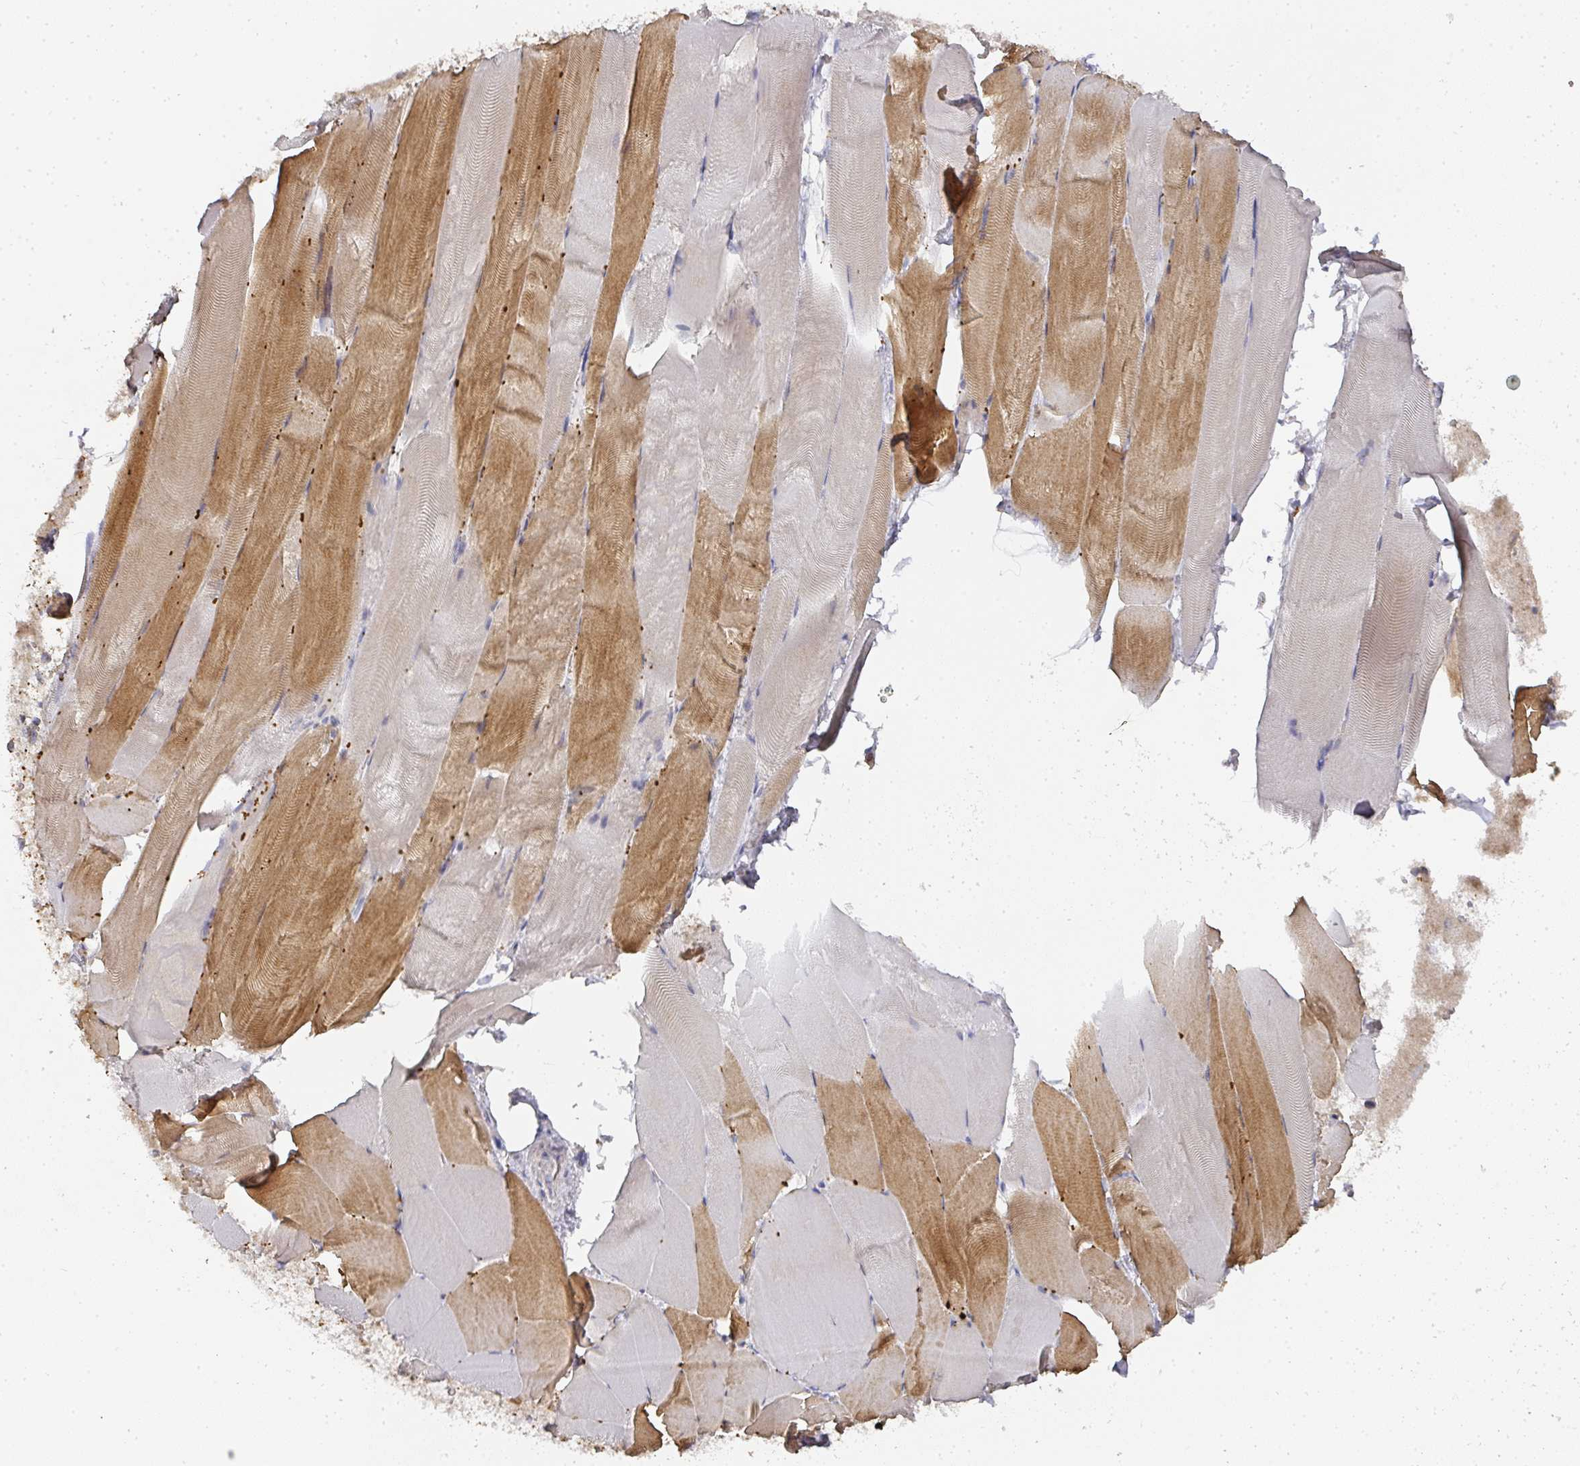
{"staining": {"intensity": "moderate", "quantity": "25%-75%", "location": "cytoplasmic/membranous"}, "tissue": "skeletal muscle", "cell_type": "Myocytes", "image_type": "normal", "snomed": [{"axis": "morphology", "description": "Normal tissue, NOS"}, {"axis": "topography", "description": "Skeletal muscle"}], "caption": "Skeletal muscle stained for a protein (brown) exhibits moderate cytoplasmic/membranous positive expression in about 25%-75% of myocytes.", "gene": "CAMP", "patient": {"sex": "female", "age": 64}}